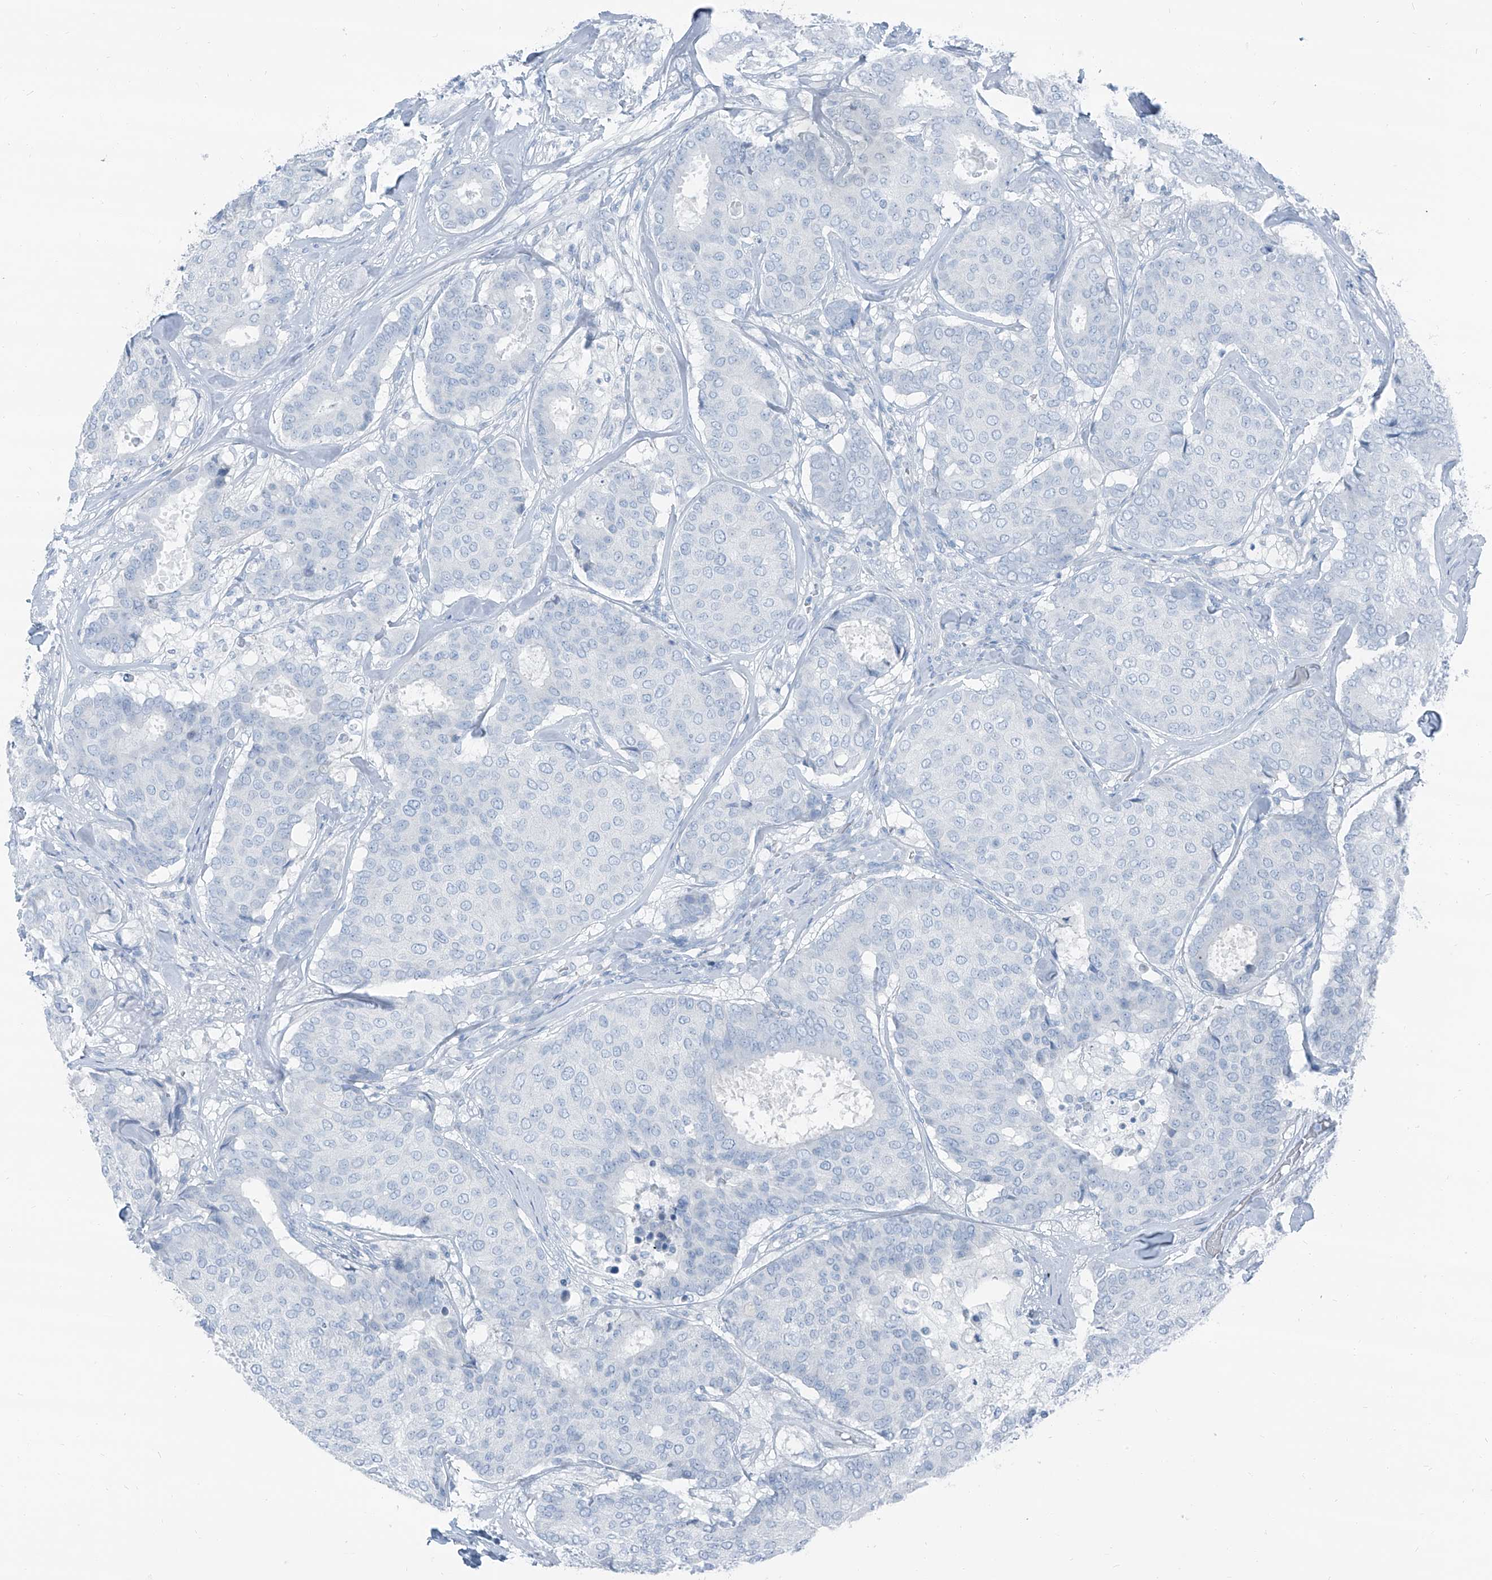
{"staining": {"intensity": "negative", "quantity": "none", "location": "none"}, "tissue": "breast cancer", "cell_type": "Tumor cells", "image_type": "cancer", "snomed": [{"axis": "morphology", "description": "Duct carcinoma"}, {"axis": "topography", "description": "Breast"}], "caption": "Tumor cells are negative for brown protein staining in breast cancer (intraductal carcinoma).", "gene": "RGN", "patient": {"sex": "female", "age": 75}}